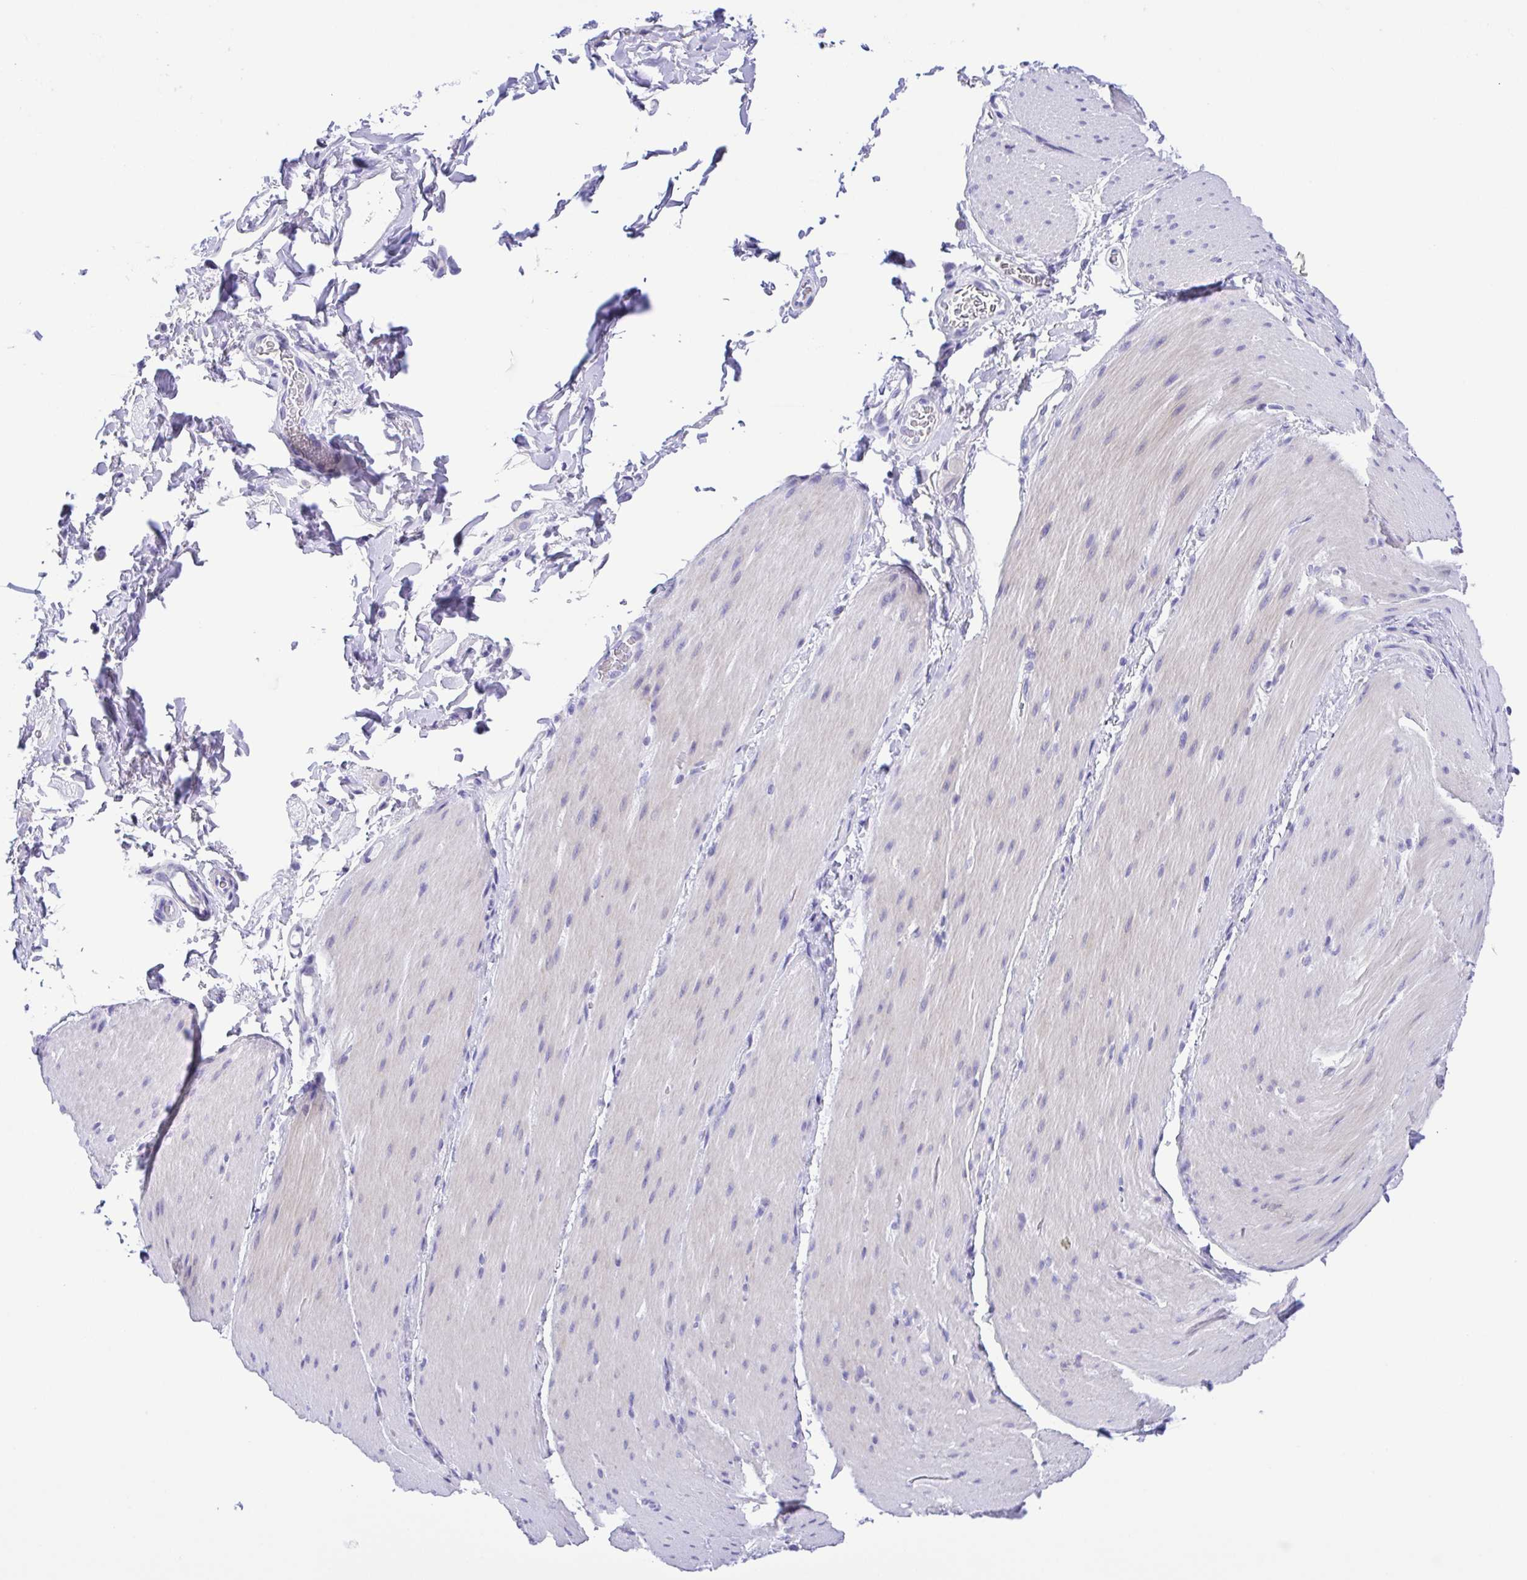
{"staining": {"intensity": "negative", "quantity": "none", "location": "none"}, "tissue": "smooth muscle", "cell_type": "Smooth muscle cells", "image_type": "normal", "snomed": [{"axis": "morphology", "description": "Normal tissue, NOS"}, {"axis": "topography", "description": "Smooth muscle"}, {"axis": "topography", "description": "Colon"}], "caption": "The histopathology image shows no staining of smooth muscle cells in unremarkable smooth muscle.", "gene": "CD72", "patient": {"sex": "male", "age": 73}}